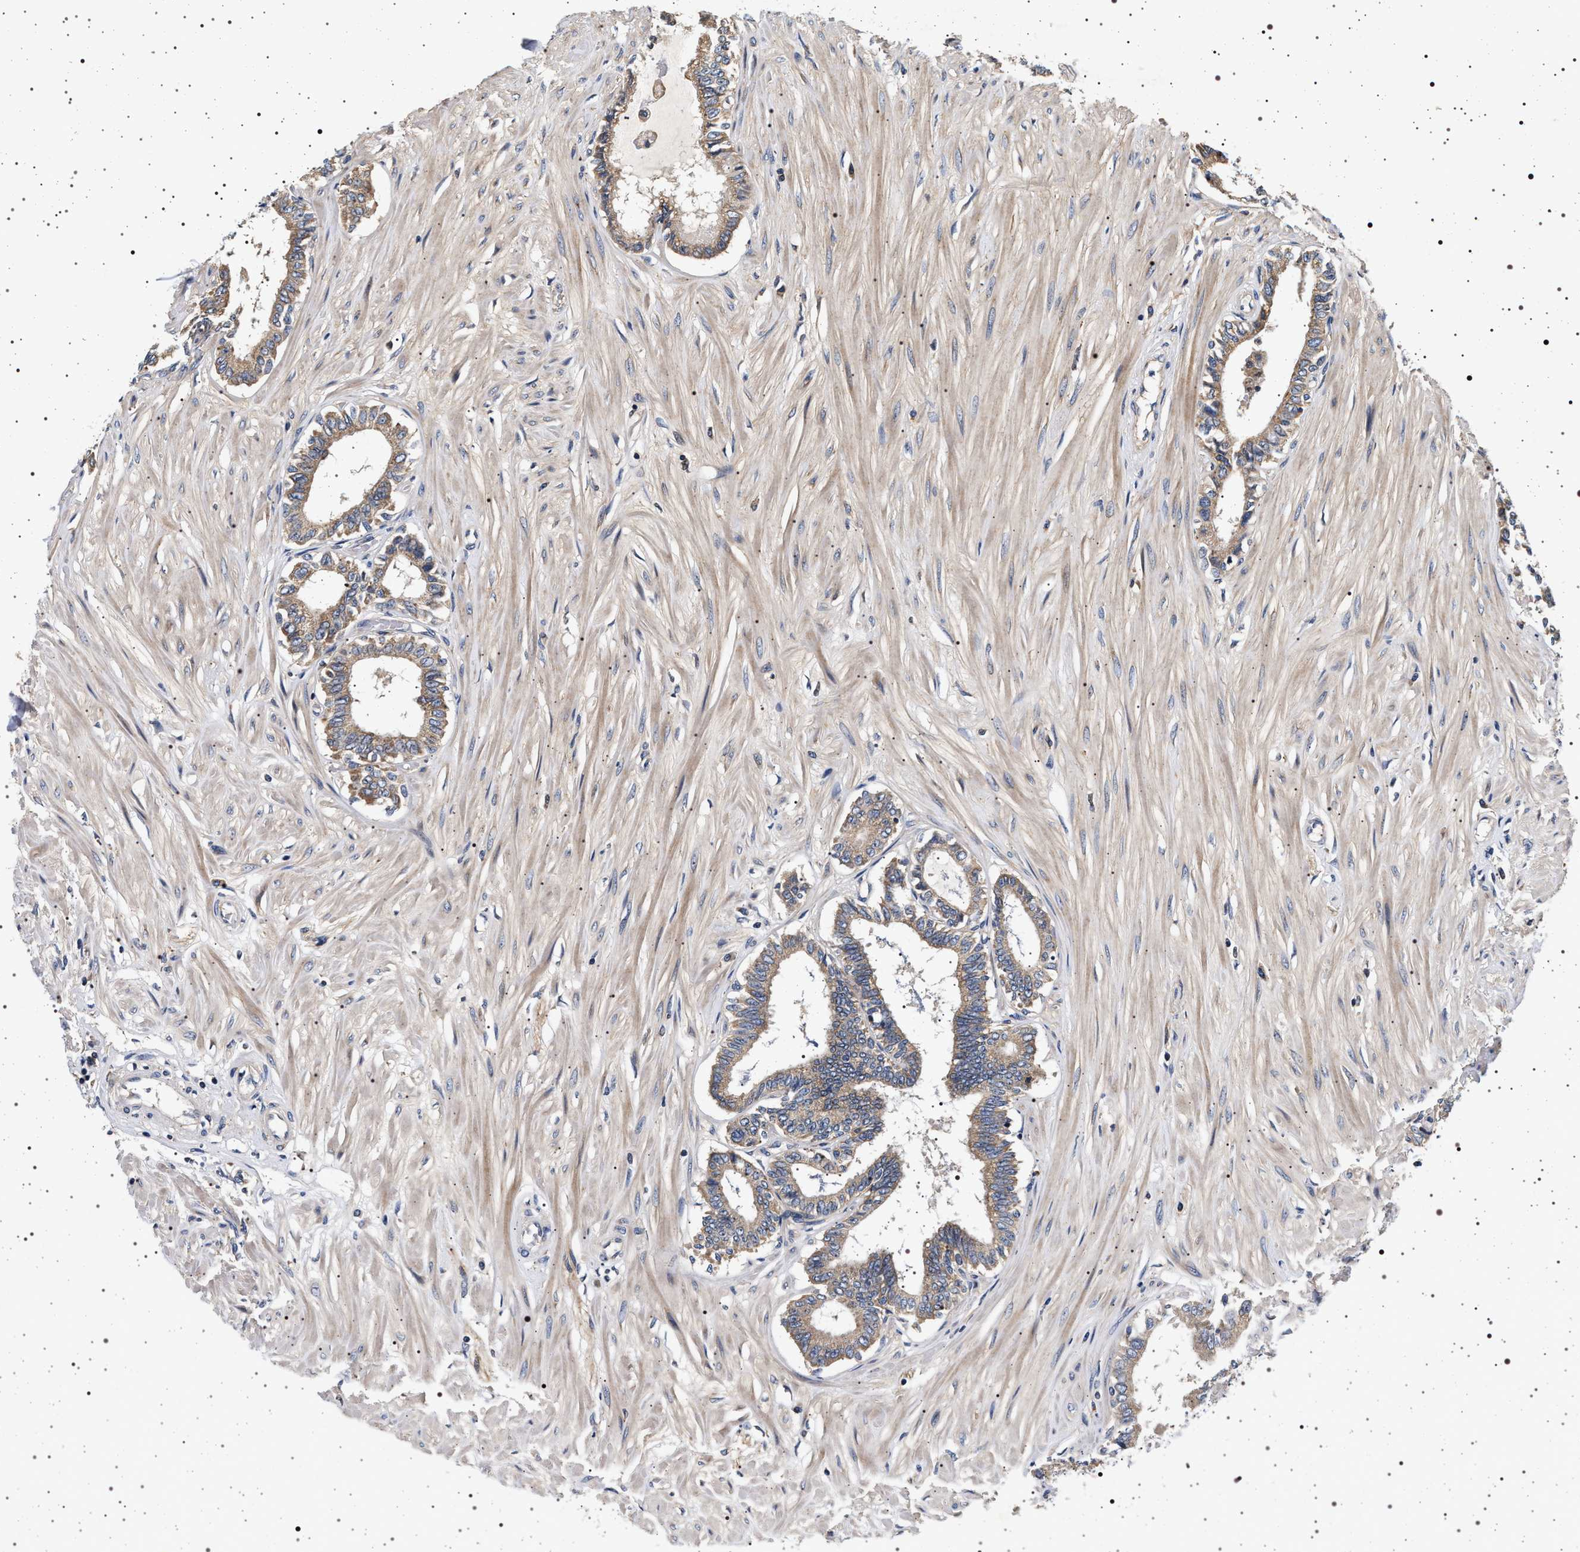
{"staining": {"intensity": "moderate", "quantity": ">75%", "location": "cytoplasmic/membranous"}, "tissue": "seminal vesicle", "cell_type": "Glandular cells", "image_type": "normal", "snomed": [{"axis": "morphology", "description": "Normal tissue, NOS"}, {"axis": "morphology", "description": "Adenocarcinoma, High grade"}, {"axis": "topography", "description": "Prostate"}, {"axis": "topography", "description": "Seminal veicle"}], "caption": "Unremarkable seminal vesicle was stained to show a protein in brown. There is medium levels of moderate cytoplasmic/membranous expression in about >75% of glandular cells. (brown staining indicates protein expression, while blue staining denotes nuclei).", "gene": "DCBLD2", "patient": {"sex": "male", "age": 55}}